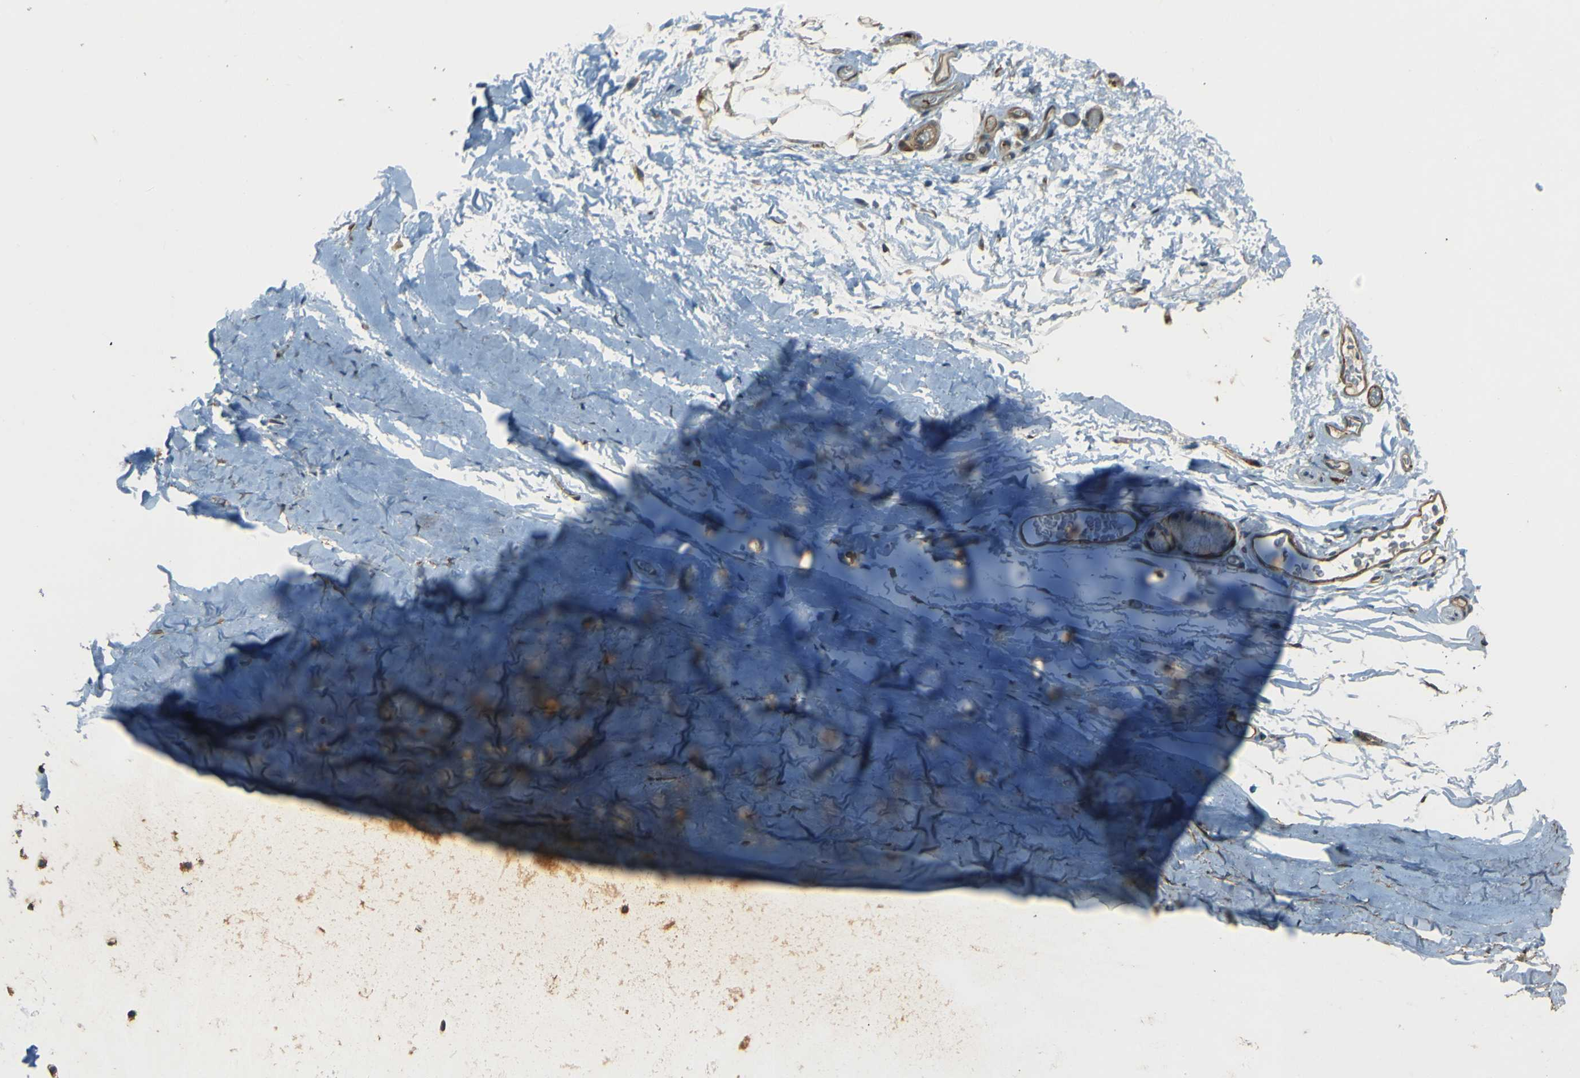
{"staining": {"intensity": "moderate", "quantity": ">75%", "location": "cytoplasmic/membranous"}, "tissue": "adipose tissue", "cell_type": "Adipocytes", "image_type": "normal", "snomed": [{"axis": "morphology", "description": "Normal tissue, NOS"}, {"axis": "topography", "description": "Bronchus"}], "caption": "The immunohistochemical stain highlights moderate cytoplasmic/membranous positivity in adipocytes of benign adipose tissue. Immunohistochemistry (ihc) stains the protein in brown and the nuclei are stained blue.", "gene": "NEXN", "patient": {"sex": "female", "age": 73}}